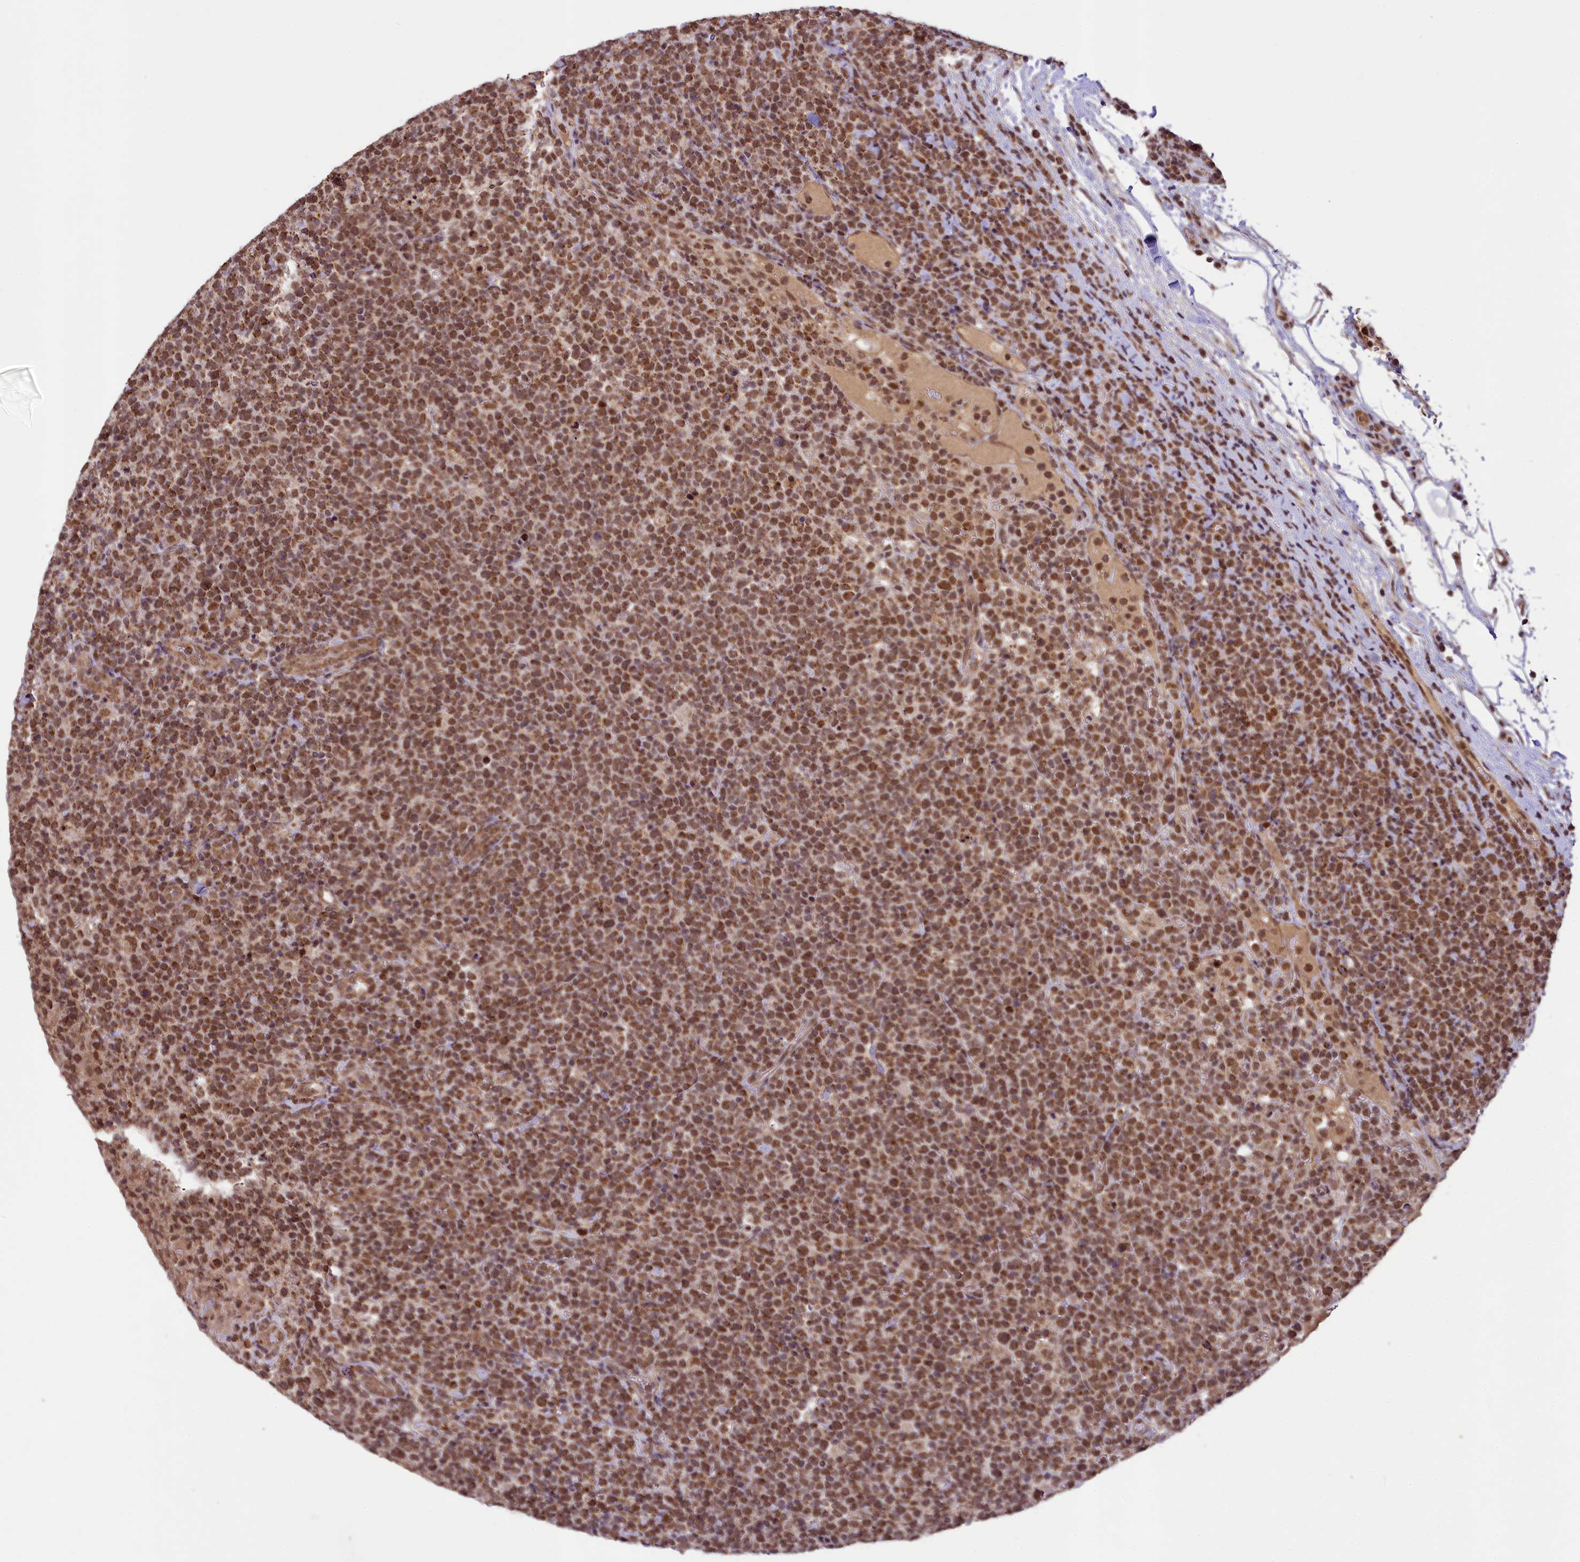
{"staining": {"intensity": "moderate", "quantity": ">75%", "location": "cytoplasmic/membranous,nuclear"}, "tissue": "lymphoma", "cell_type": "Tumor cells", "image_type": "cancer", "snomed": [{"axis": "morphology", "description": "Malignant lymphoma, non-Hodgkin's type, High grade"}, {"axis": "topography", "description": "Lymph node"}], "caption": "Lymphoma stained for a protein shows moderate cytoplasmic/membranous and nuclear positivity in tumor cells.", "gene": "PAF1", "patient": {"sex": "male", "age": 61}}